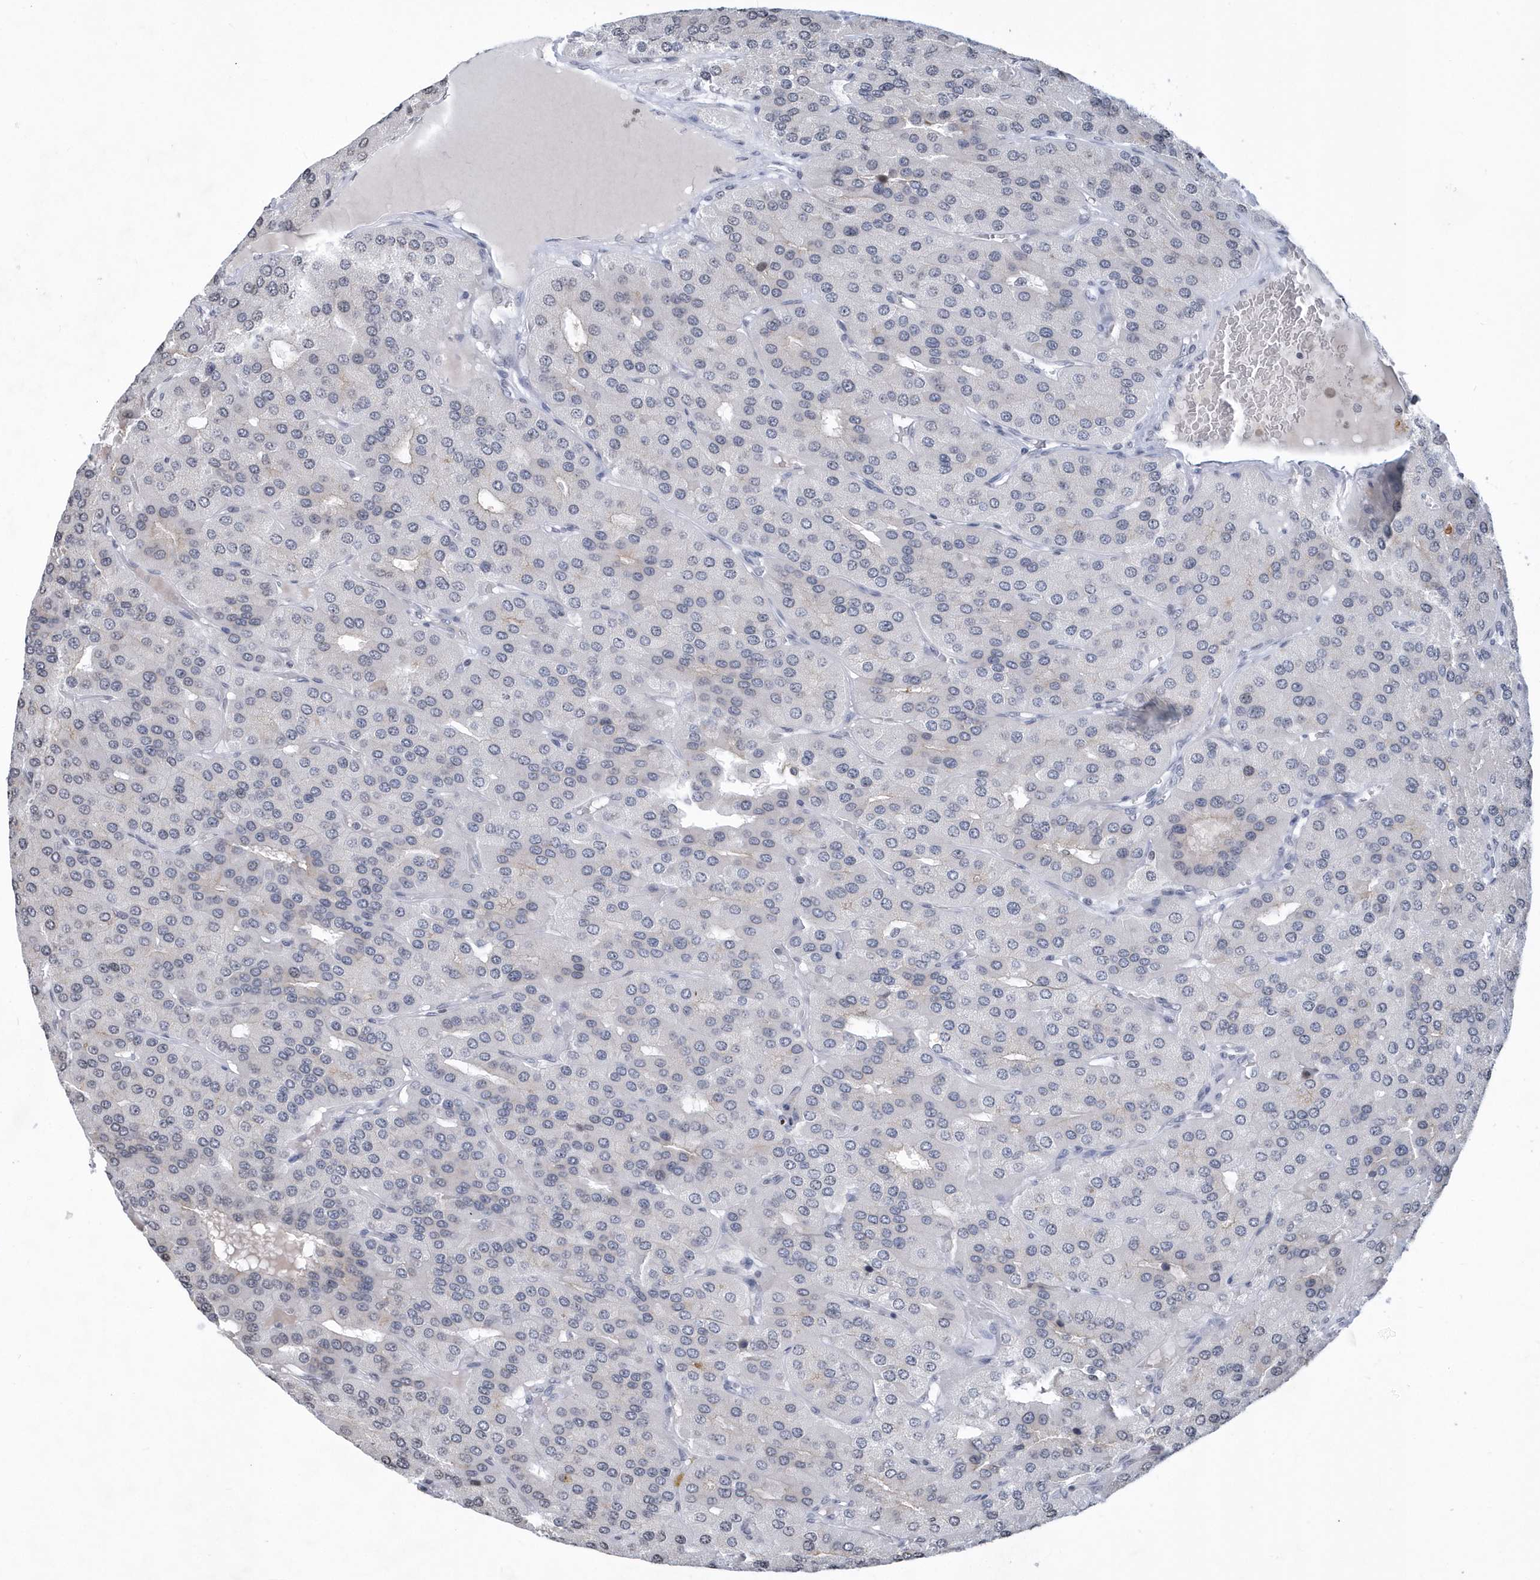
{"staining": {"intensity": "negative", "quantity": "none", "location": "none"}, "tissue": "parathyroid gland", "cell_type": "Glandular cells", "image_type": "normal", "snomed": [{"axis": "morphology", "description": "Normal tissue, NOS"}, {"axis": "morphology", "description": "Adenoma, NOS"}, {"axis": "topography", "description": "Parathyroid gland"}], "caption": "High power microscopy micrograph of an IHC histopathology image of benign parathyroid gland, revealing no significant expression in glandular cells.", "gene": "VWA5B2", "patient": {"sex": "female", "age": 86}}